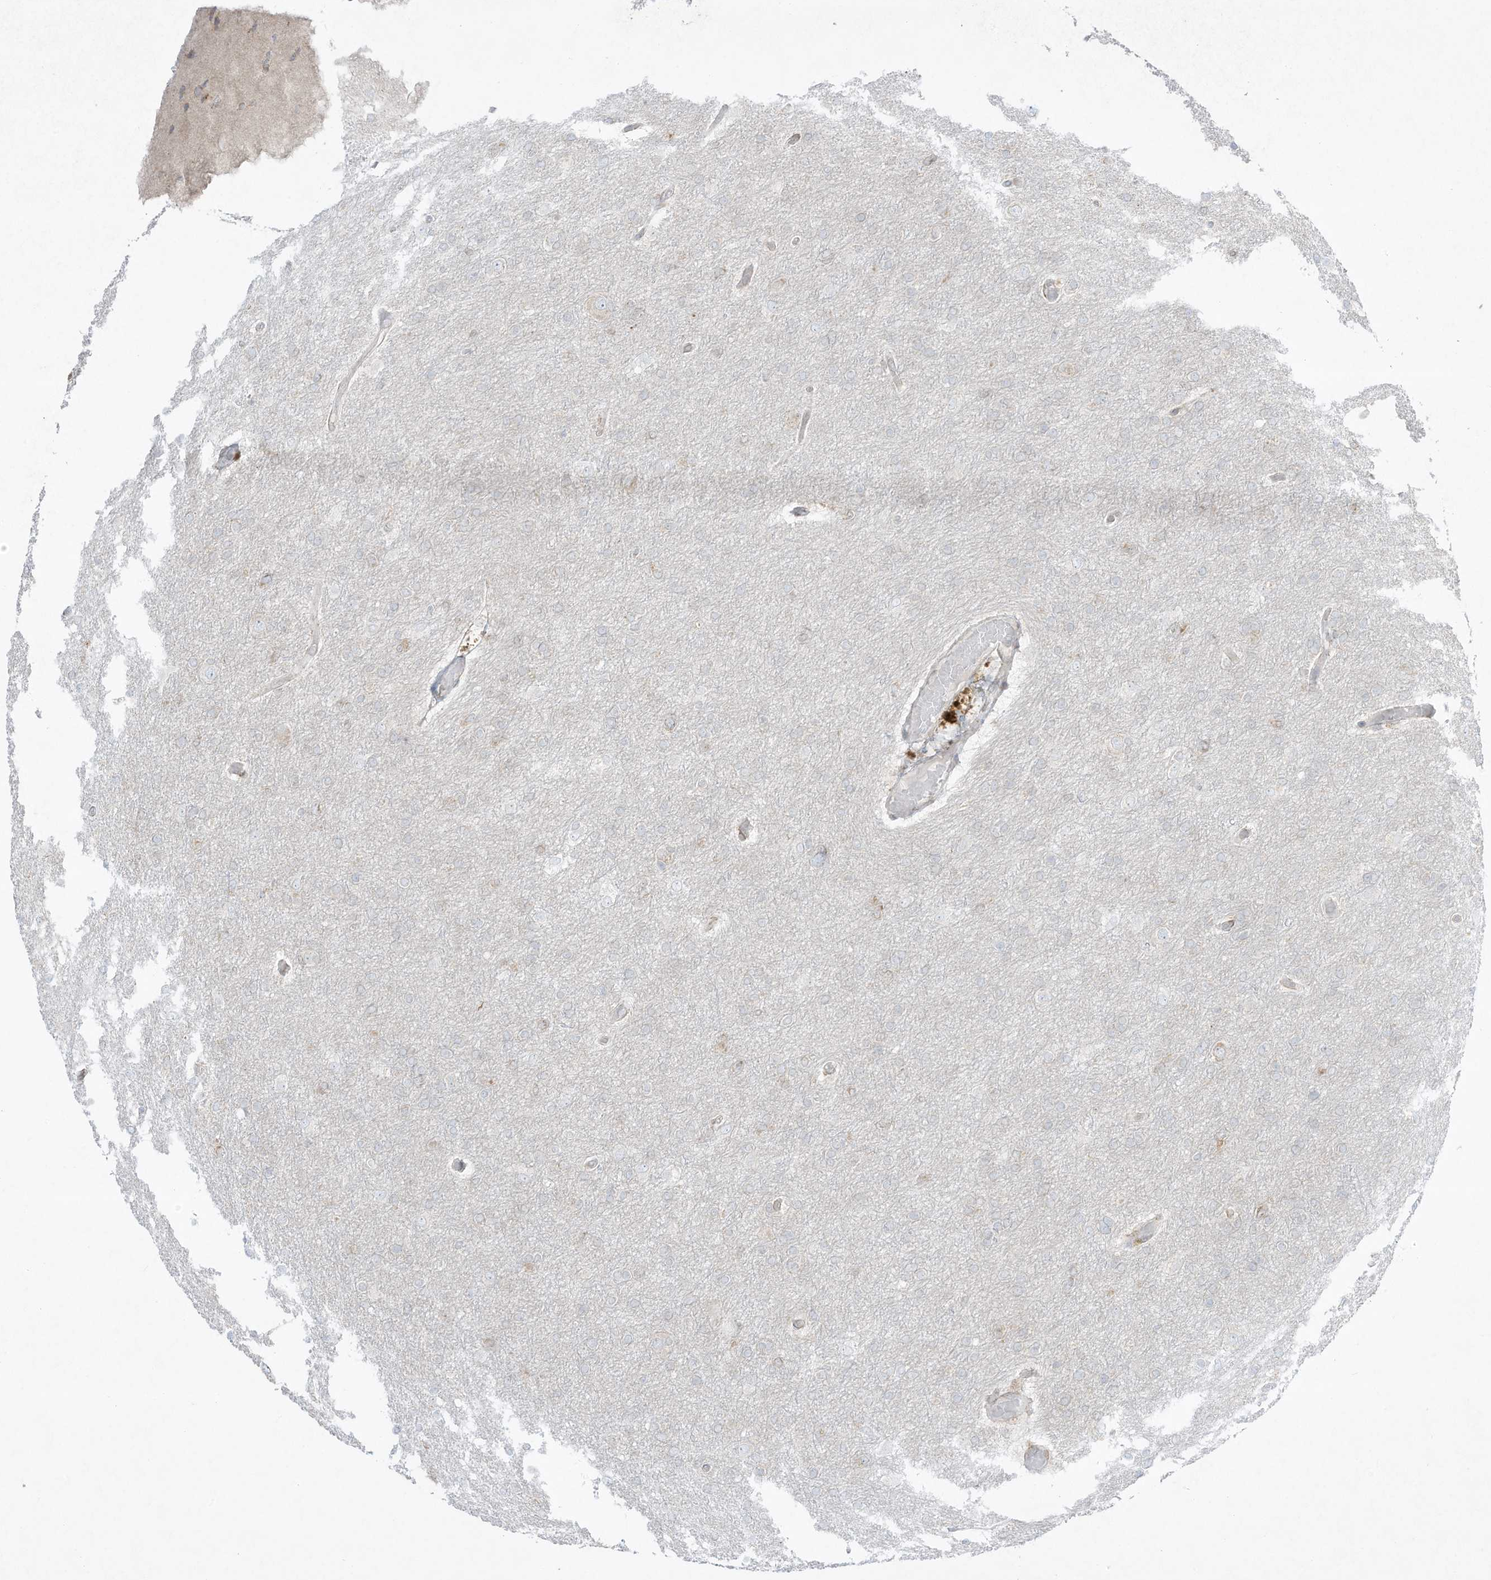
{"staining": {"intensity": "negative", "quantity": "none", "location": "none"}, "tissue": "glioma", "cell_type": "Tumor cells", "image_type": "cancer", "snomed": [{"axis": "morphology", "description": "Glioma, malignant, High grade"}, {"axis": "topography", "description": "Cerebral cortex"}], "caption": "High magnification brightfield microscopy of glioma stained with DAB (brown) and counterstained with hematoxylin (blue): tumor cells show no significant expression.", "gene": "PTK6", "patient": {"sex": "female", "age": 36}}